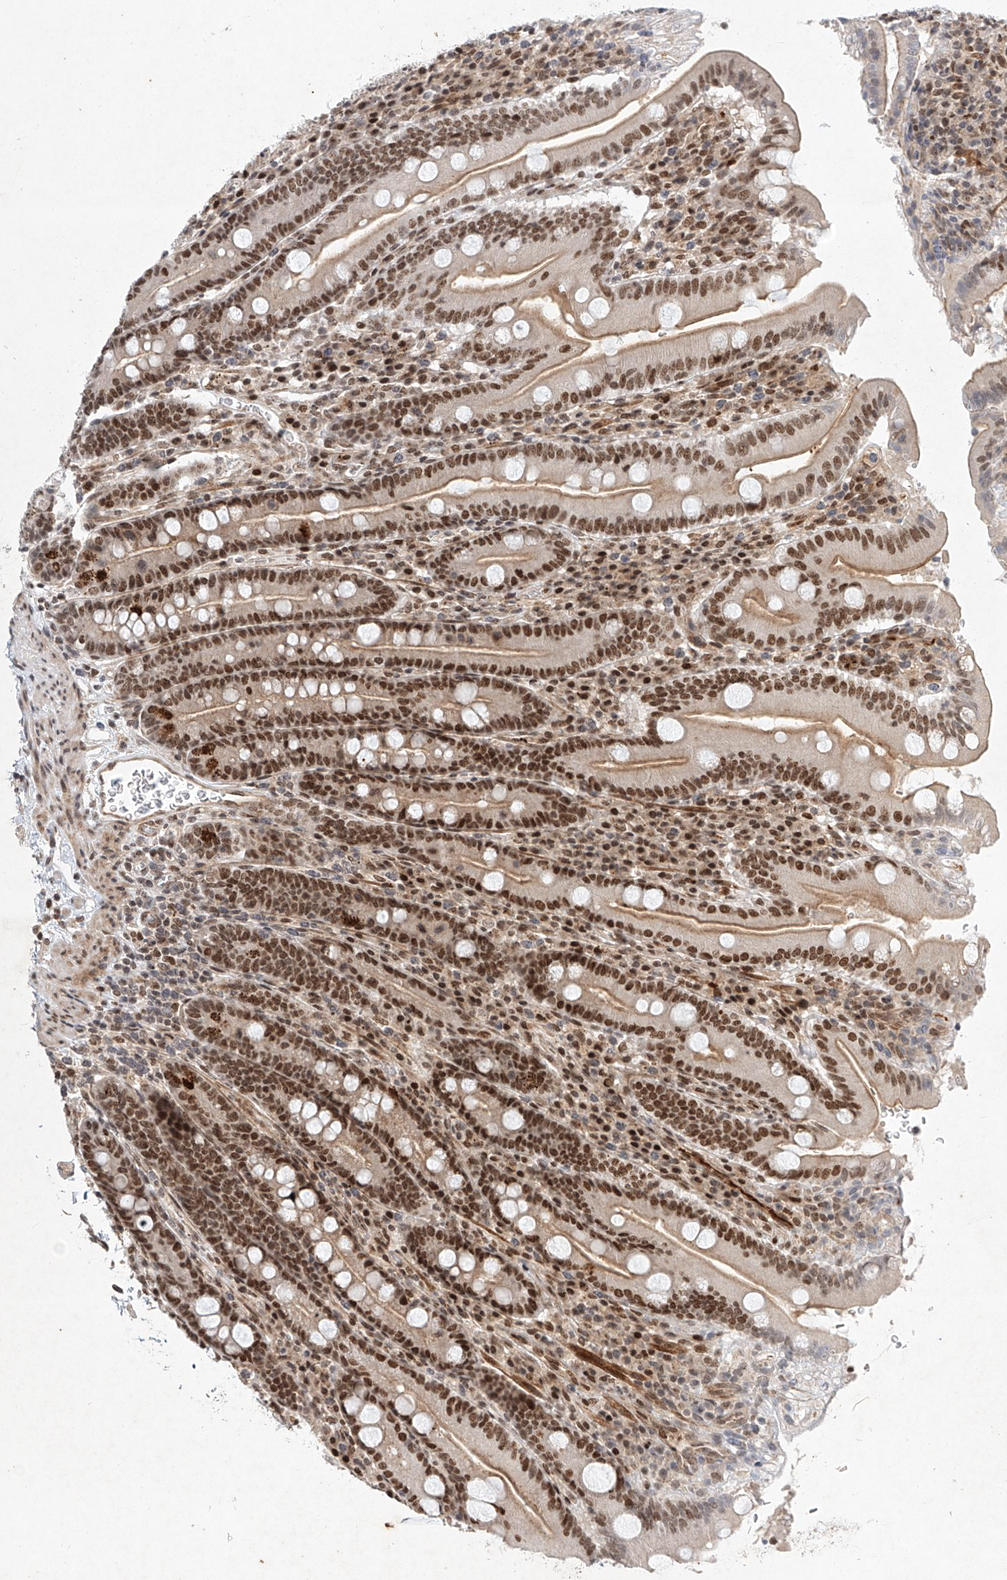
{"staining": {"intensity": "moderate", "quantity": ">75%", "location": "nuclear"}, "tissue": "duodenum", "cell_type": "Glandular cells", "image_type": "normal", "snomed": [{"axis": "morphology", "description": "Normal tissue, NOS"}, {"axis": "topography", "description": "Duodenum"}], "caption": "High-power microscopy captured an immunohistochemistry image of normal duodenum, revealing moderate nuclear positivity in about >75% of glandular cells.", "gene": "ZNF470", "patient": {"sex": "male", "age": 35}}